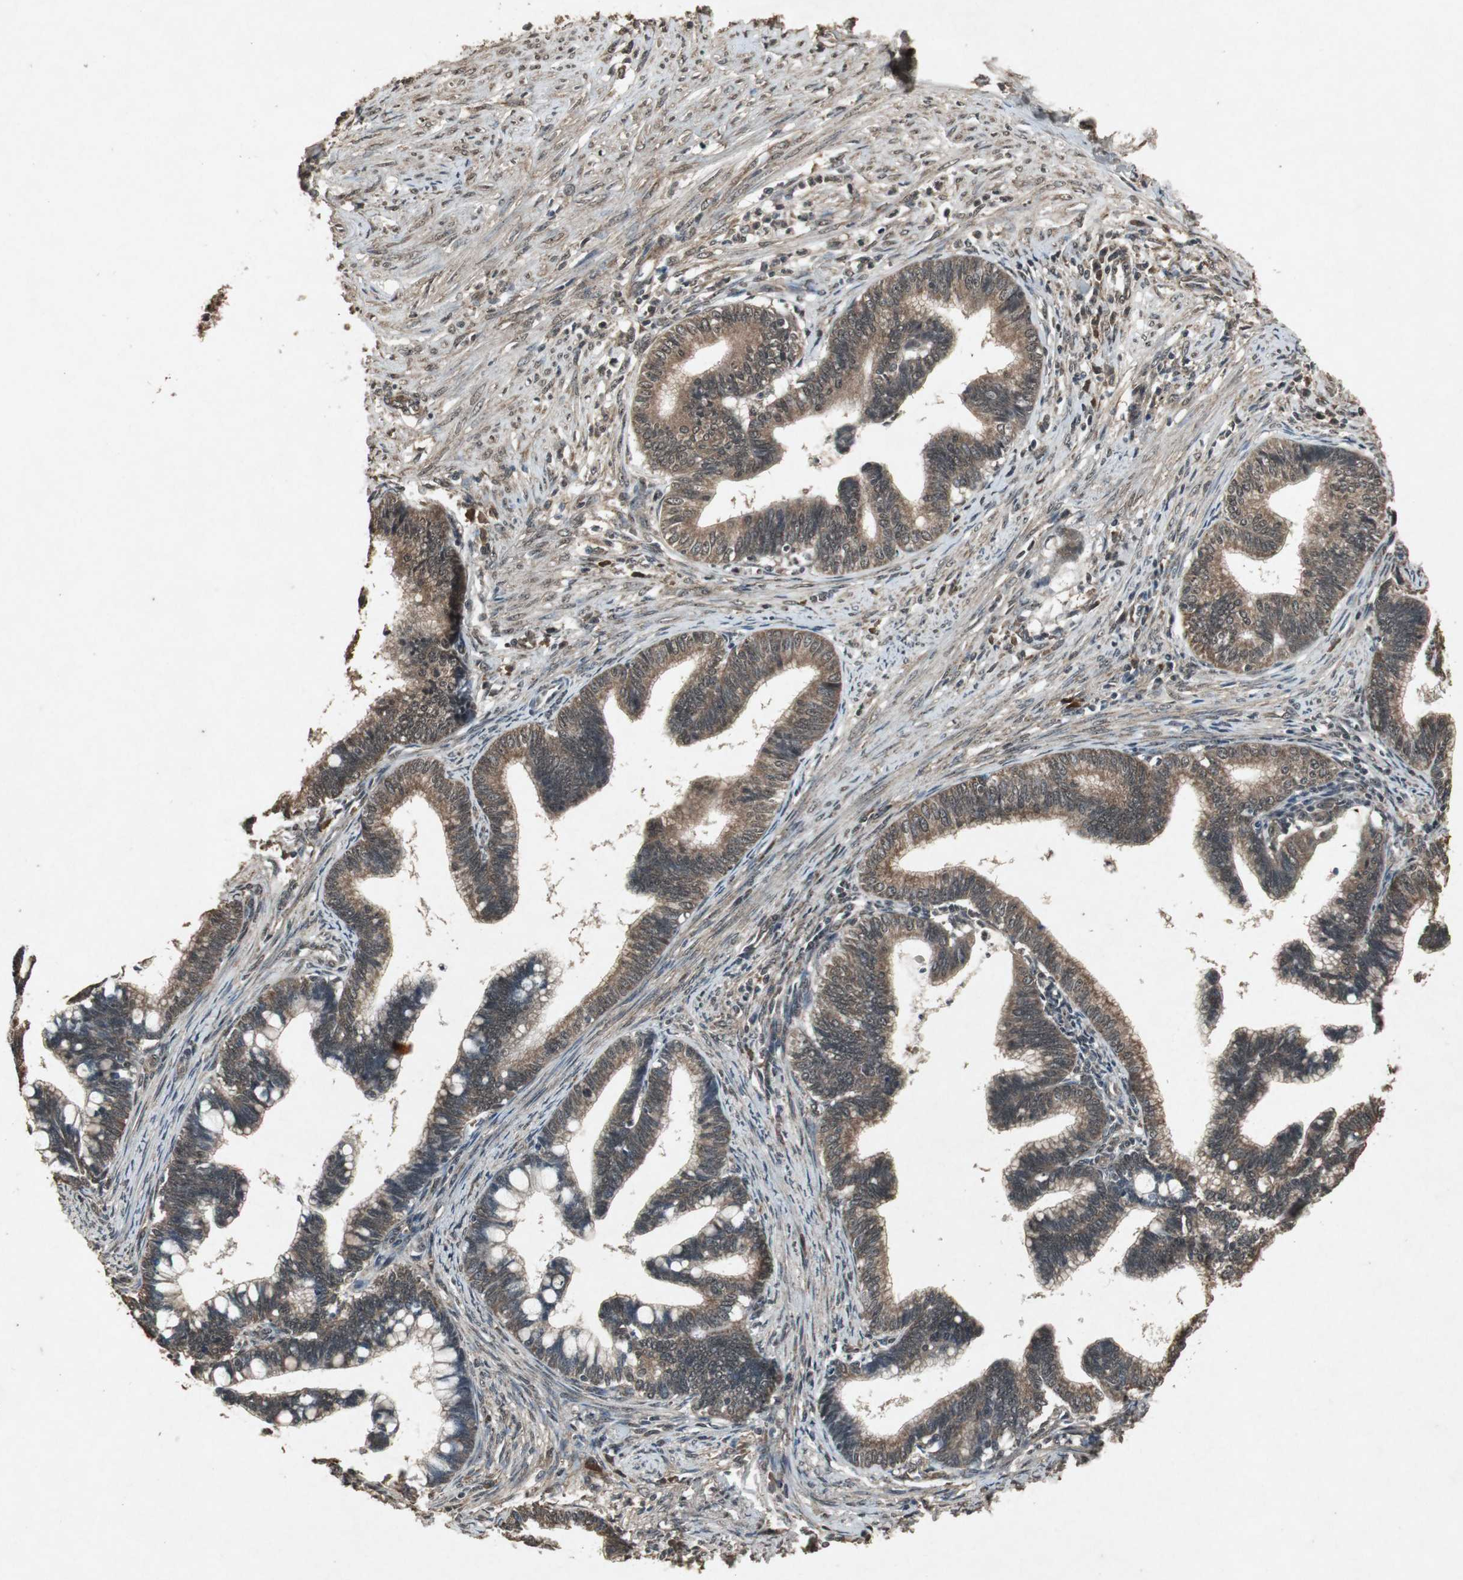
{"staining": {"intensity": "moderate", "quantity": ">75%", "location": "cytoplasmic/membranous"}, "tissue": "cervical cancer", "cell_type": "Tumor cells", "image_type": "cancer", "snomed": [{"axis": "morphology", "description": "Adenocarcinoma, NOS"}, {"axis": "topography", "description": "Cervix"}], "caption": "Immunohistochemical staining of human cervical cancer shows medium levels of moderate cytoplasmic/membranous positivity in about >75% of tumor cells.", "gene": "EMX1", "patient": {"sex": "female", "age": 36}}